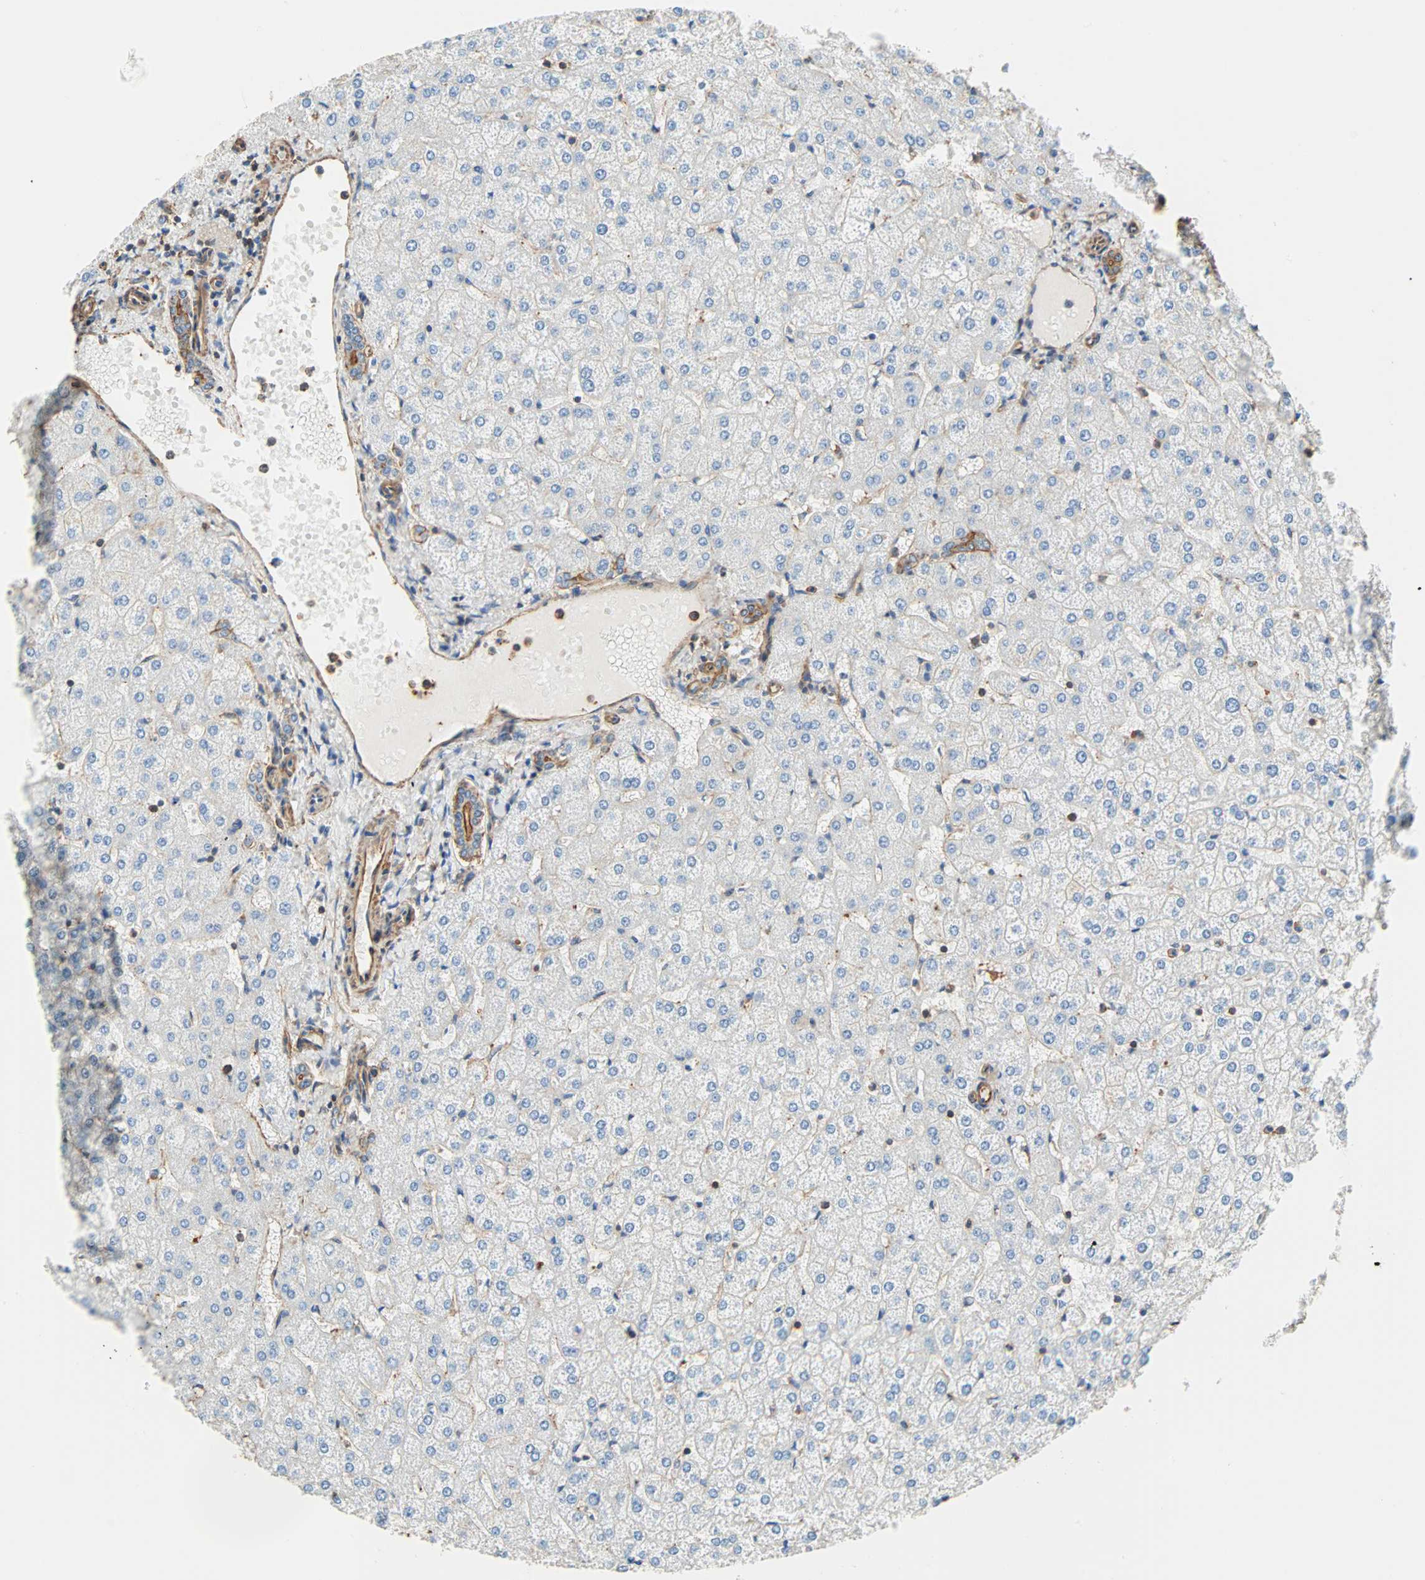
{"staining": {"intensity": "moderate", "quantity": ">75%", "location": "cytoplasmic/membranous"}, "tissue": "liver", "cell_type": "Cholangiocytes", "image_type": "normal", "snomed": [{"axis": "morphology", "description": "Normal tissue, NOS"}, {"axis": "topography", "description": "Liver"}], "caption": "A high-resolution photomicrograph shows IHC staining of normal liver, which exhibits moderate cytoplasmic/membranous positivity in approximately >75% of cholangiocytes.", "gene": "GALNT10", "patient": {"sex": "female", "age": 32}}